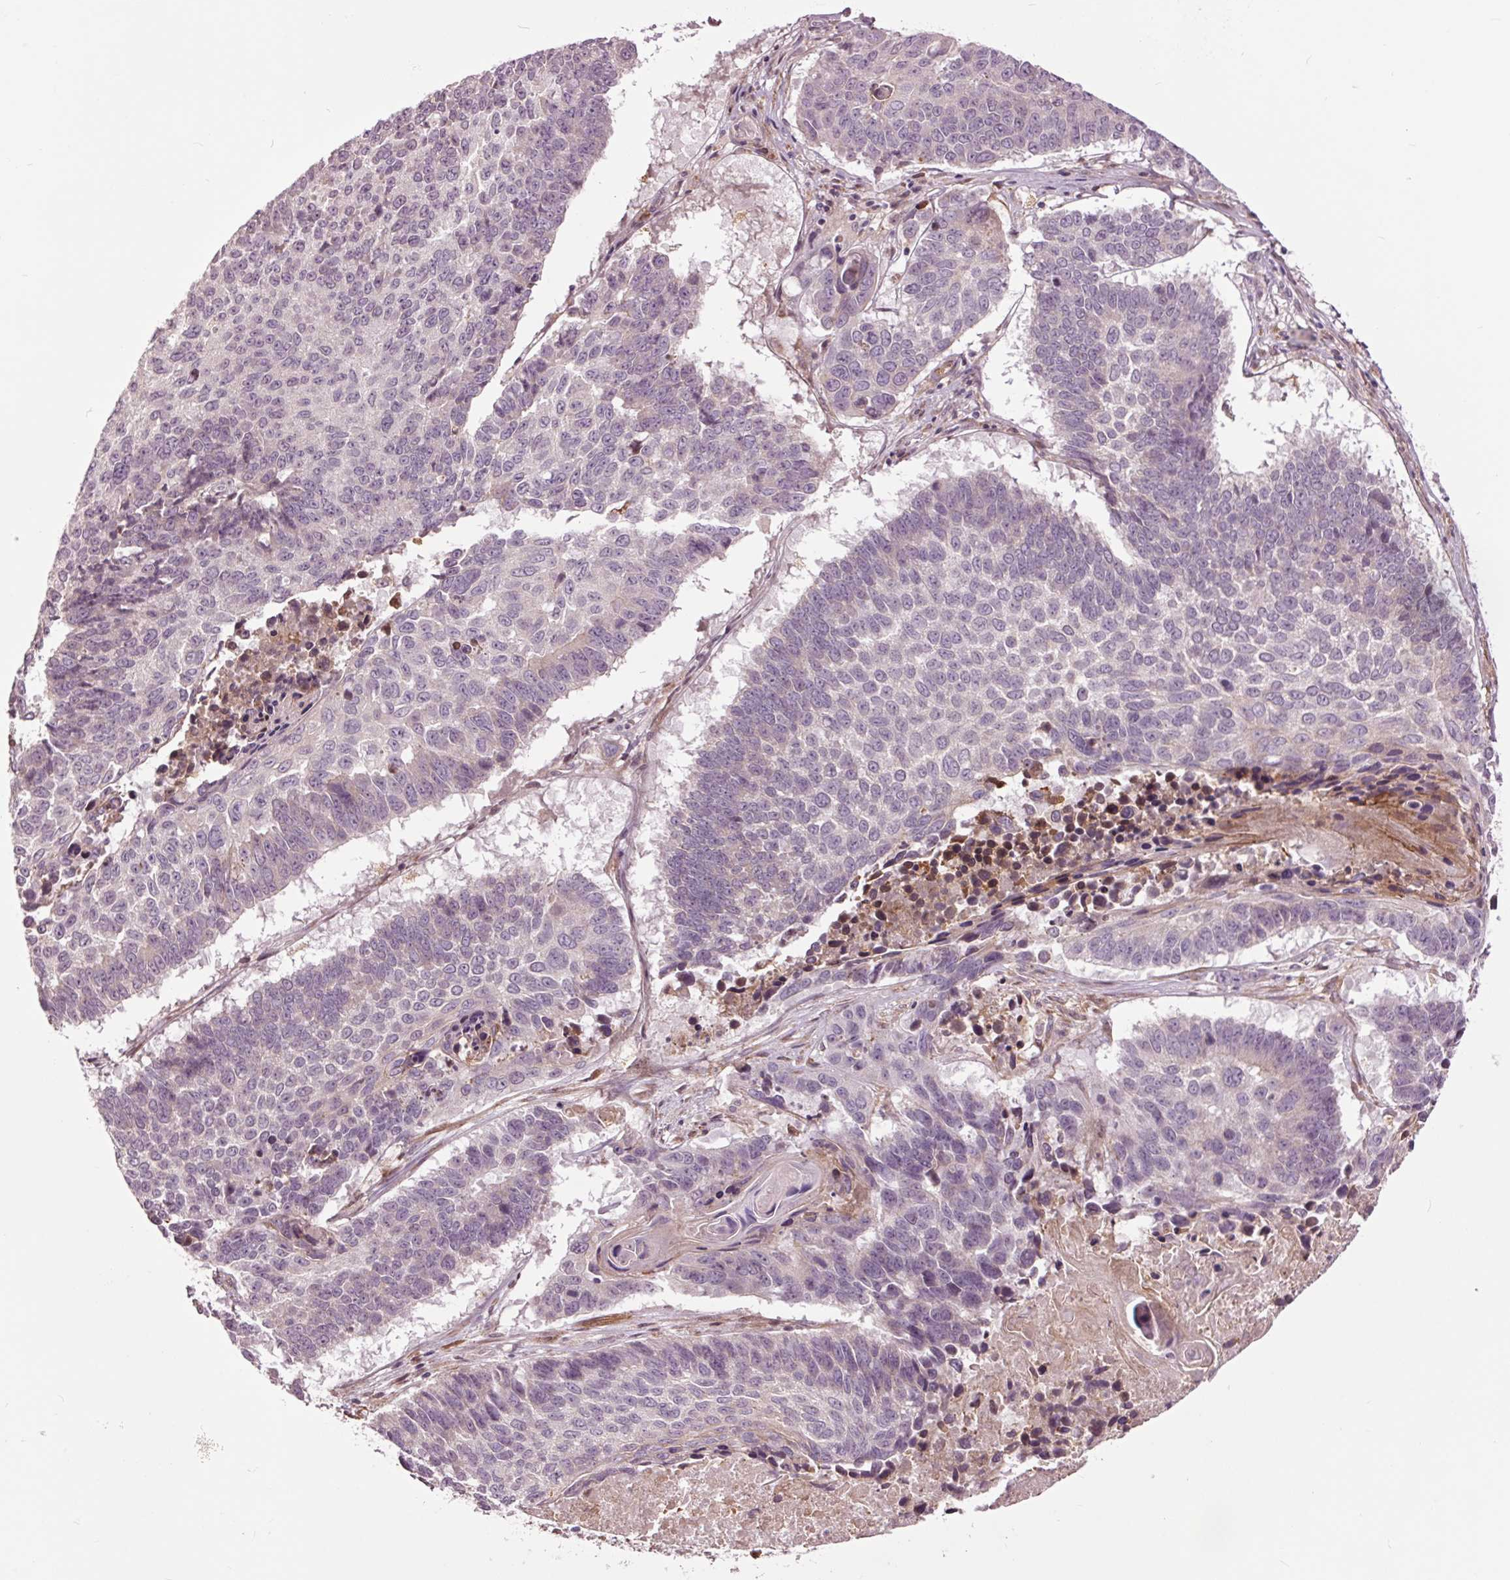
{"staining": {"intensity": "negative", "quantity": "none", "location": "none"}, "tissue": "lung cancer", "cell_type": "Tumor cells", "image_type": "cancer", "snomed": [{"axis": "morphology", "description": "Squamous cell carcinoma, NOS"}, {"axis": "topography", "description": "Lung"}], "caption": "There is no significant expression in tumor cells of lung cancer.", "gene": "HAUS5", "patient": {"sex": "male", "age": 73}}